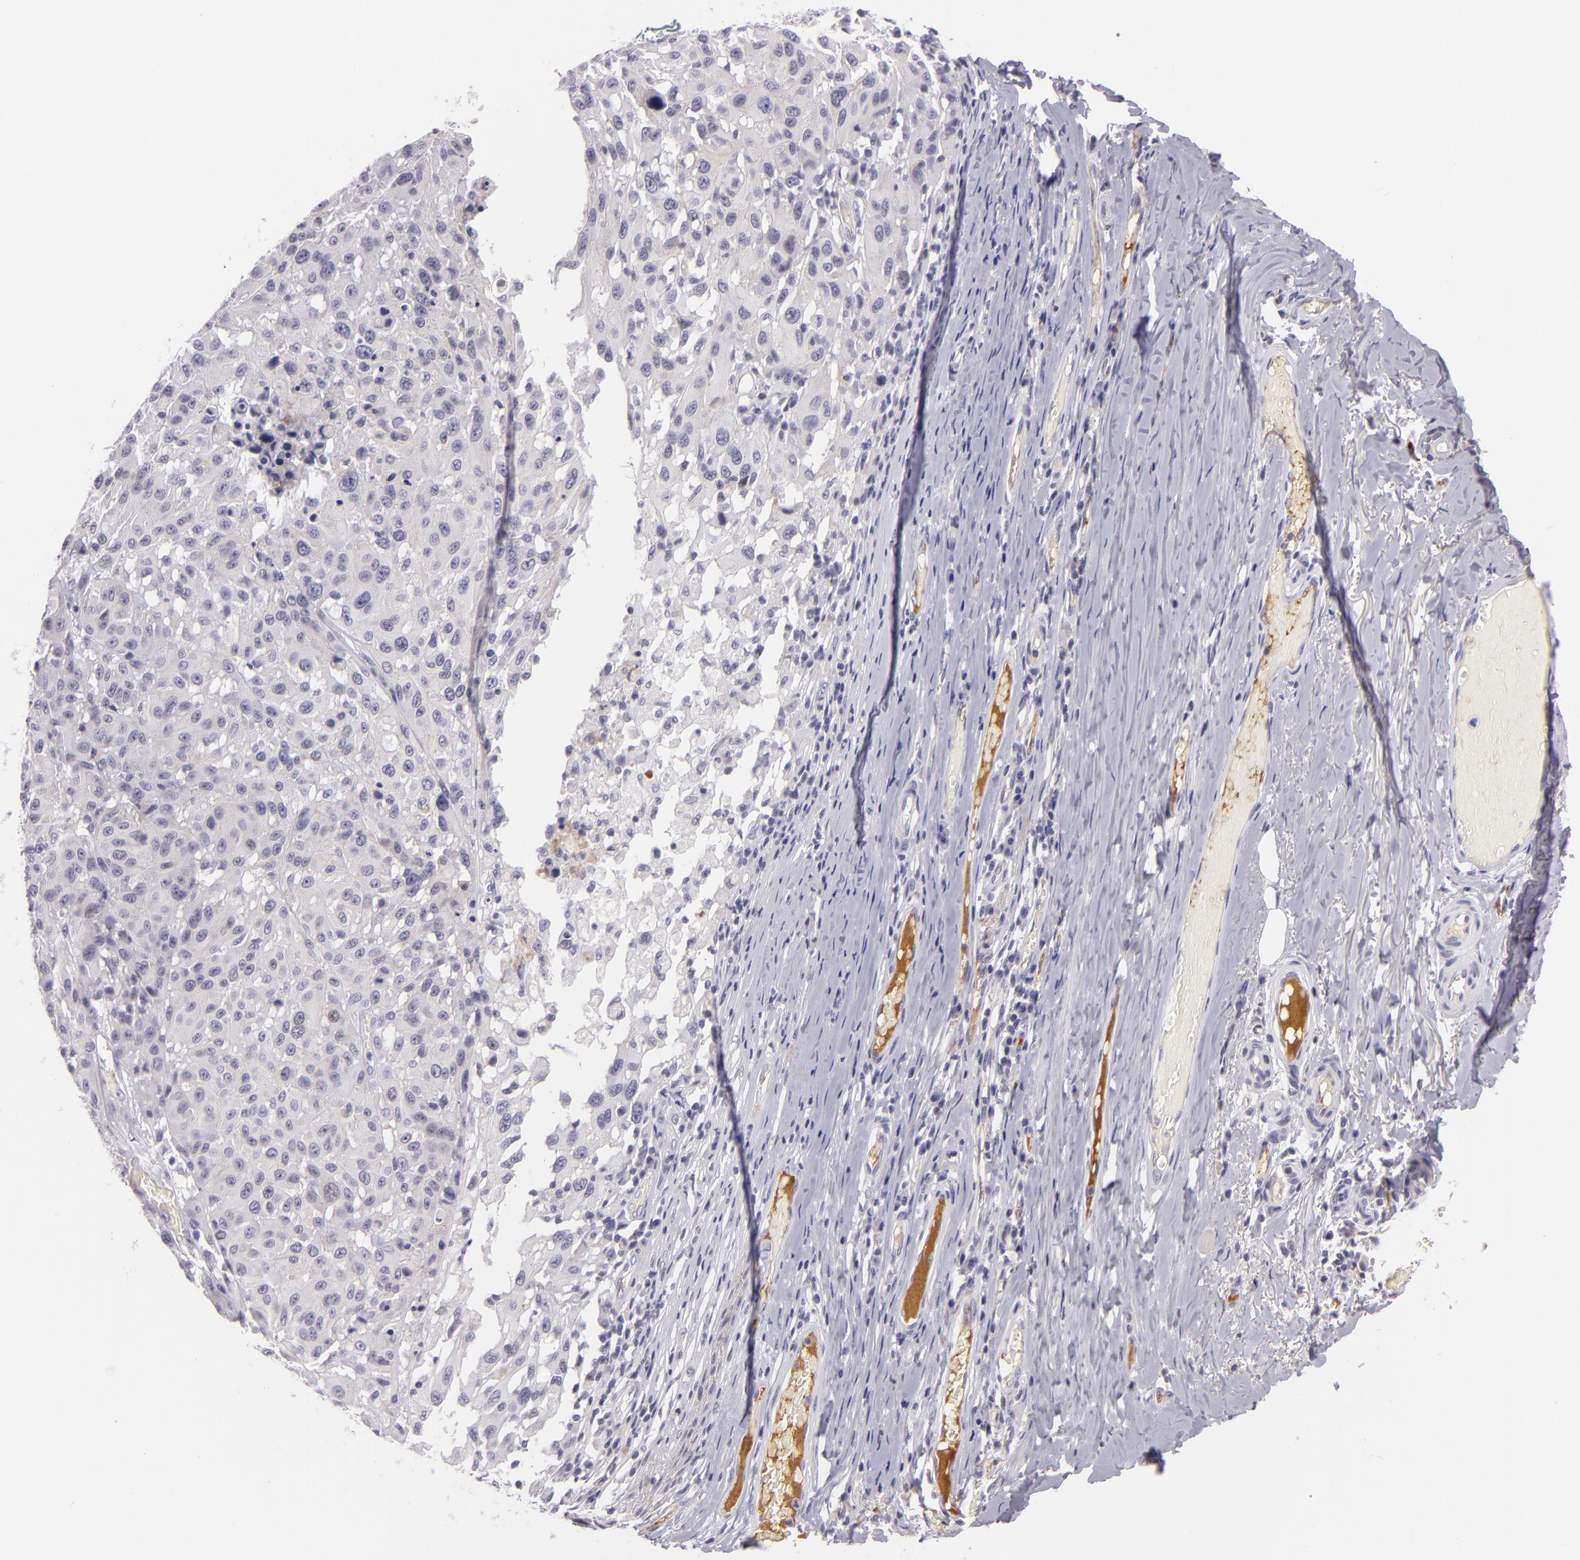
{"staining": {"intensity": "negative", "quantity": "none", "location": "none"}, "tissue": "melanoma", "cell_type": "Tumor cells", "image_type": "cancer", "snomed": [{"axis": "morphology", "description": "Malignant melanoma, NOS"}, {"axis": "topography", "description": "Skin"}], "caption": "Immunohistochemical staining of melanoma displays no significant positivity in tumor cells.", "gene": "CTNNB1", "patient": {"sex": "female", "age": 77}}